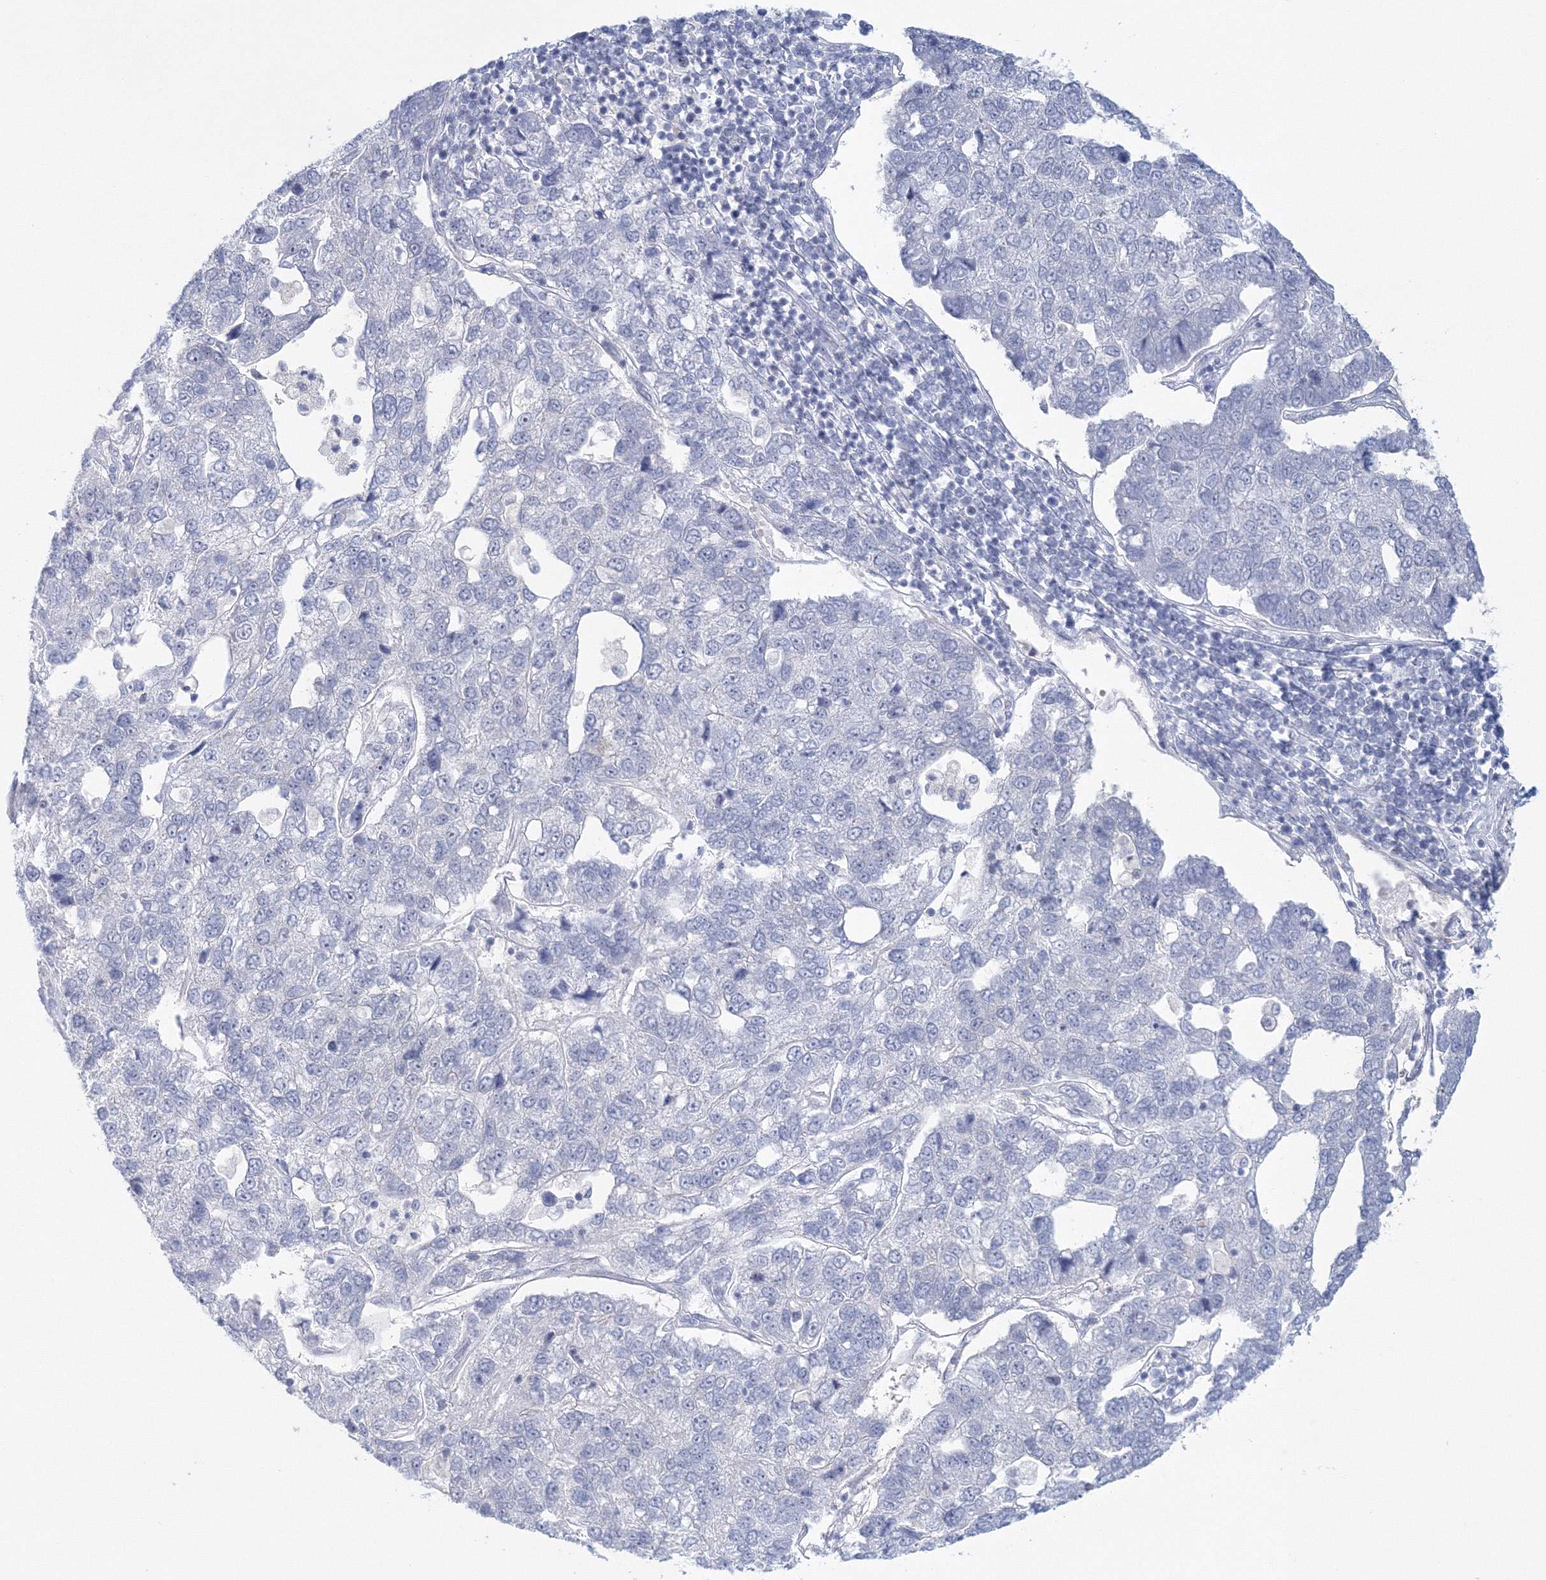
{"staining": {"intensity": "negative", "quantity": "none", "location": "none"}, "tissue": "pancreatic cancer", "cell_type": "Tumor cells", "image_type": "cancer", "snomed": [{"axis": "morphology", "description": "Adenocarcinoma, NOS"}, {"axis": "topography", "description": "Pancreas"}], "caption": "This is a photomicrograph of IHC staining of pancreatic cancer, which shows no expression in tumor cells.", "gene": "VSIG1", "patient": {"sex": "female", "age": 61}}